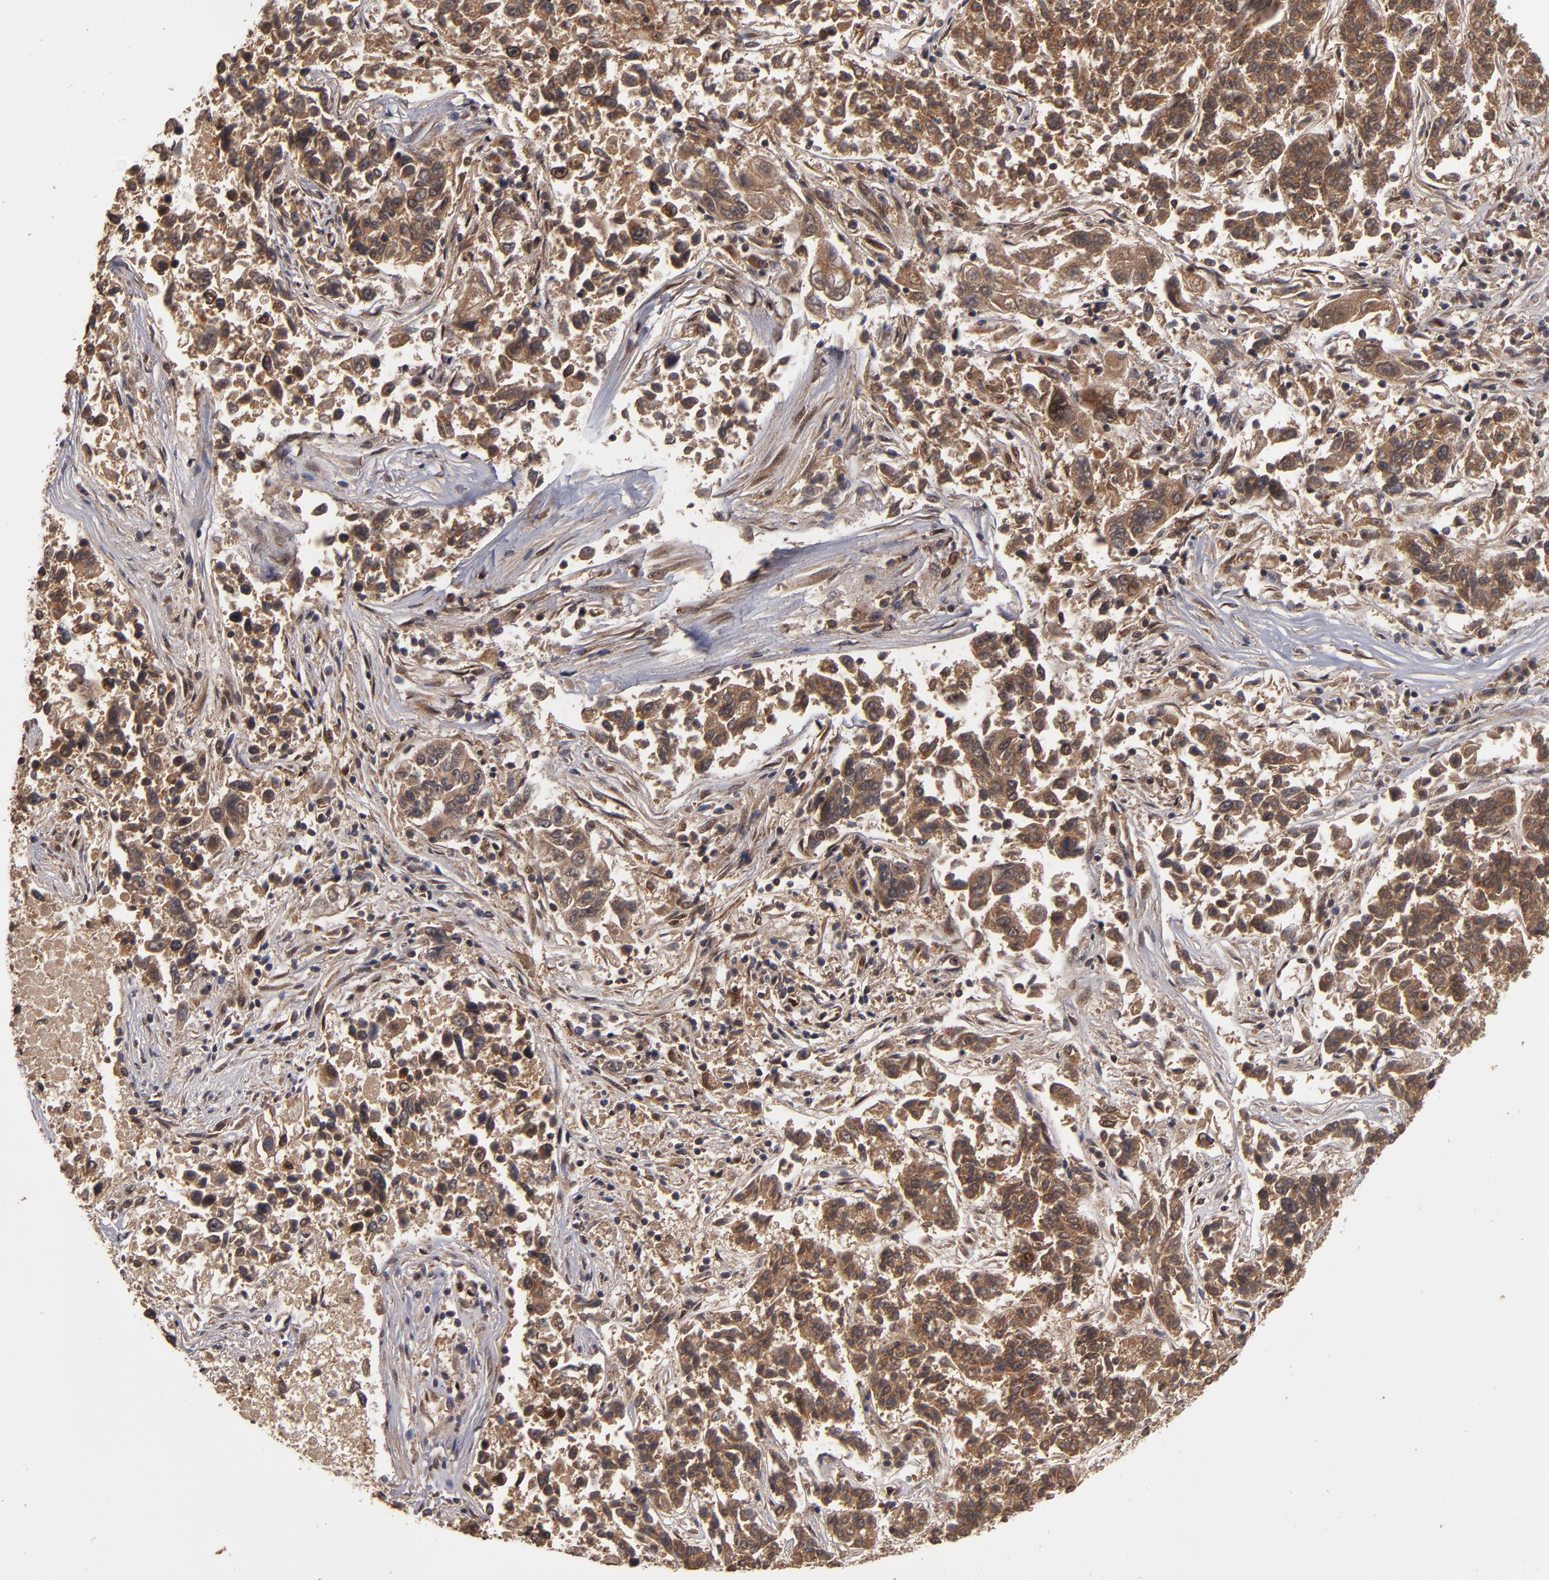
{"staining": {"intensity": "moderate", "quantity": ">75%", "location": "cytoplasmic/membranous"}, "tissue": "lung cancer", "cell_type": "Tumor cells", "image_type": "cancer", "snomed": [{"axis": "morphology", "description": "Adenocarcinoma, NOS"}, {"axis": "topography", "description": "Lung"}], "caption": "DAB immunohistochemical staining of human lung cancer displays moderate cytoplasmic/membranous protein positivity in about >75% of tumor cells.", "gene": "CUL5", "patient": {"sex": "male", "age": 84}}